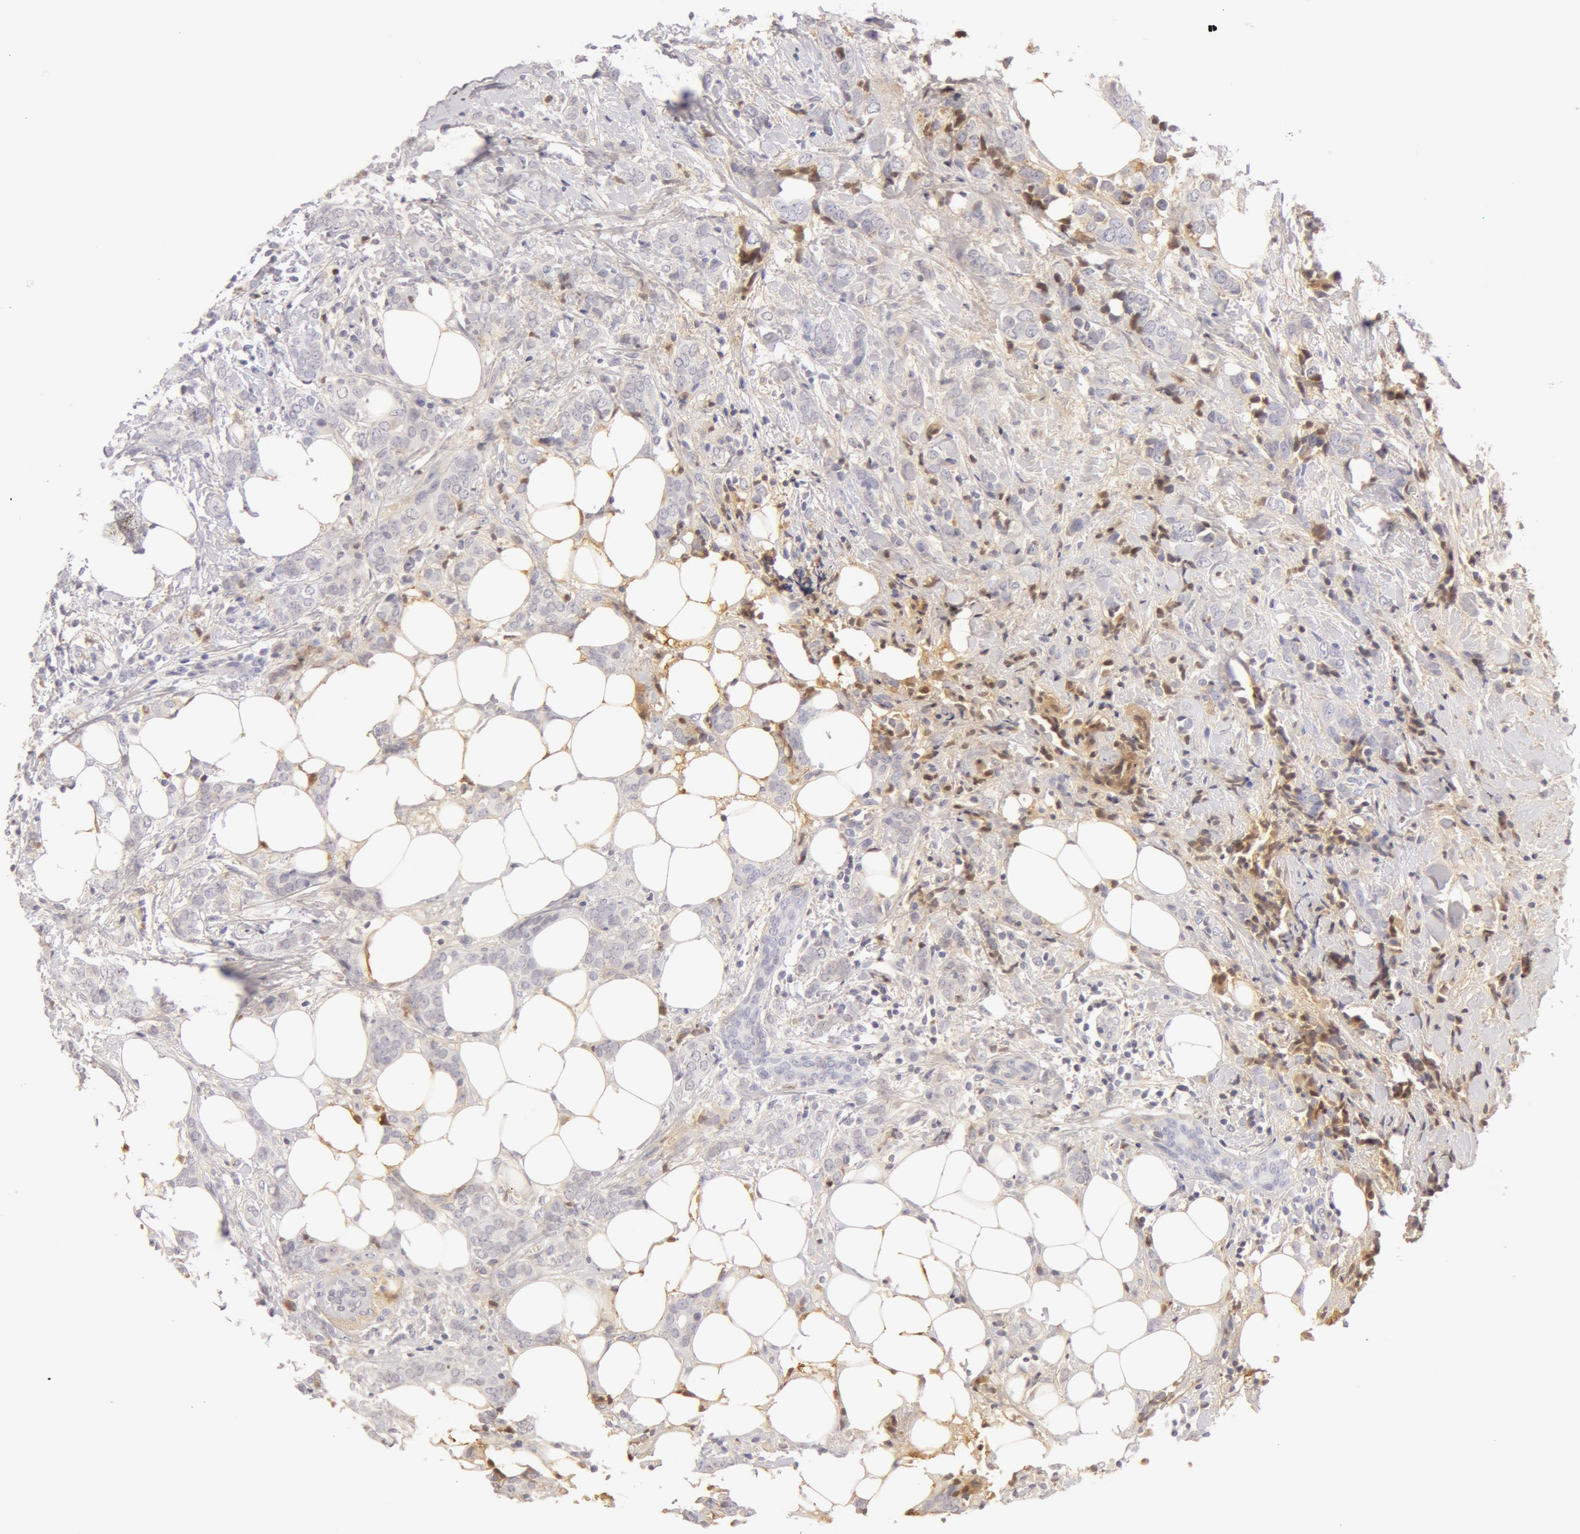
{"staining": {"intensity": "negative", "quantity": "none", "location": "none"}, "tissue": "breast cancer", "cell_type": "Tumor cells", "image_type": "cancer", "snomed": [{"axis": "morphology", "description": "Duct carcinoma"}, {"axis": "topography", "description": "Breast"}], "caption": "An image of human breast cancer is negative for staining in tumor cells.", "gene": "AHSG", "patient": {"sex": "female", "age": 53}}